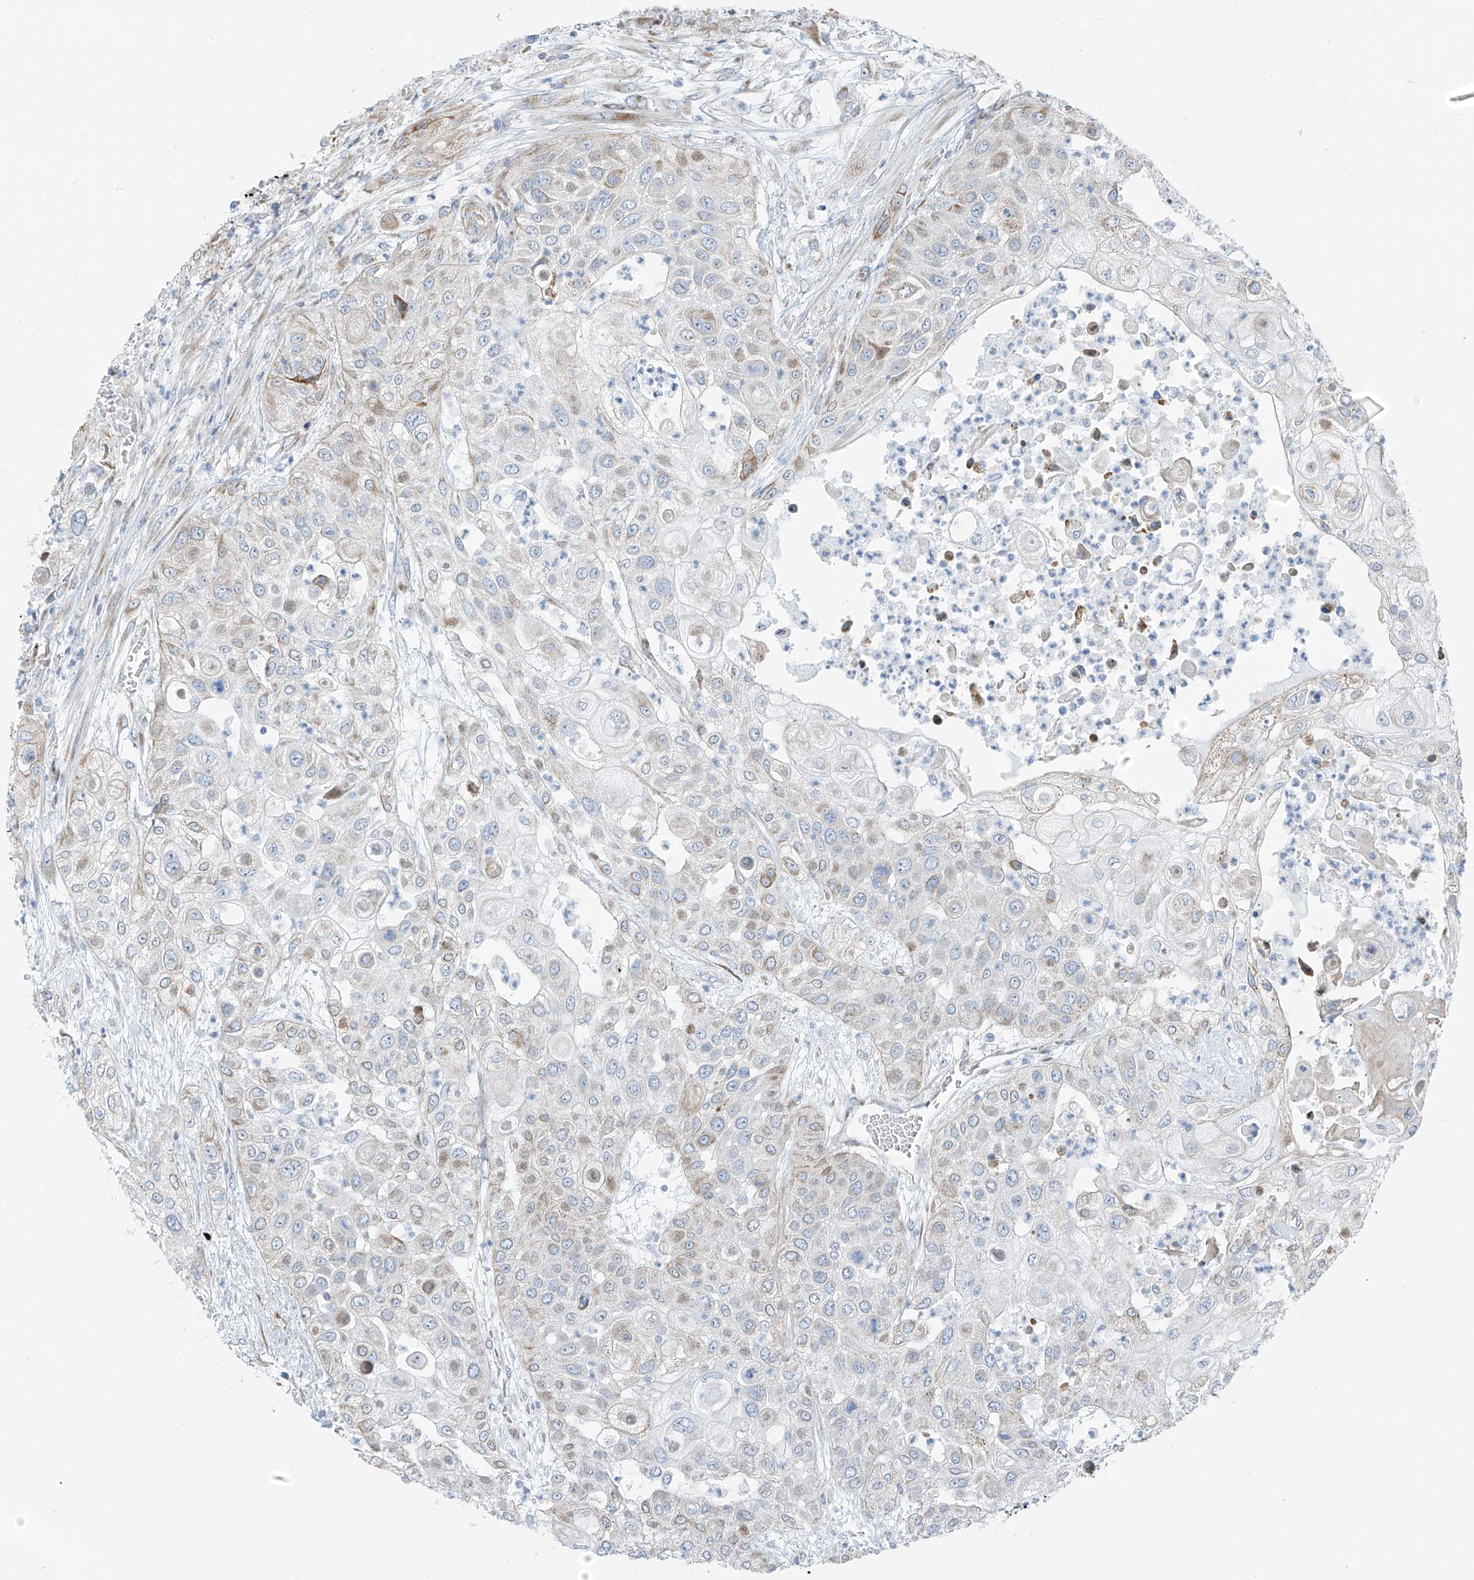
{"staining": {"intensity": "negative", "quantity": "none", "location": "none"}, "tissue": "urothelial cancer", "cell_type": "Tumor cells", "image_type": "cancer", "snomed": [{"axis": "morphology", "description": "Urothelial carcinoma, High grade"}, {"axis": "topography", "description": "Urinary bladder"}], "caption": "This is an IHC photomicrograph of urothelial carcinoma (high-grade). There is no expression in tumor cells.", "gene": "HIC2", "patient": {"sex": "female", "age": 79}}